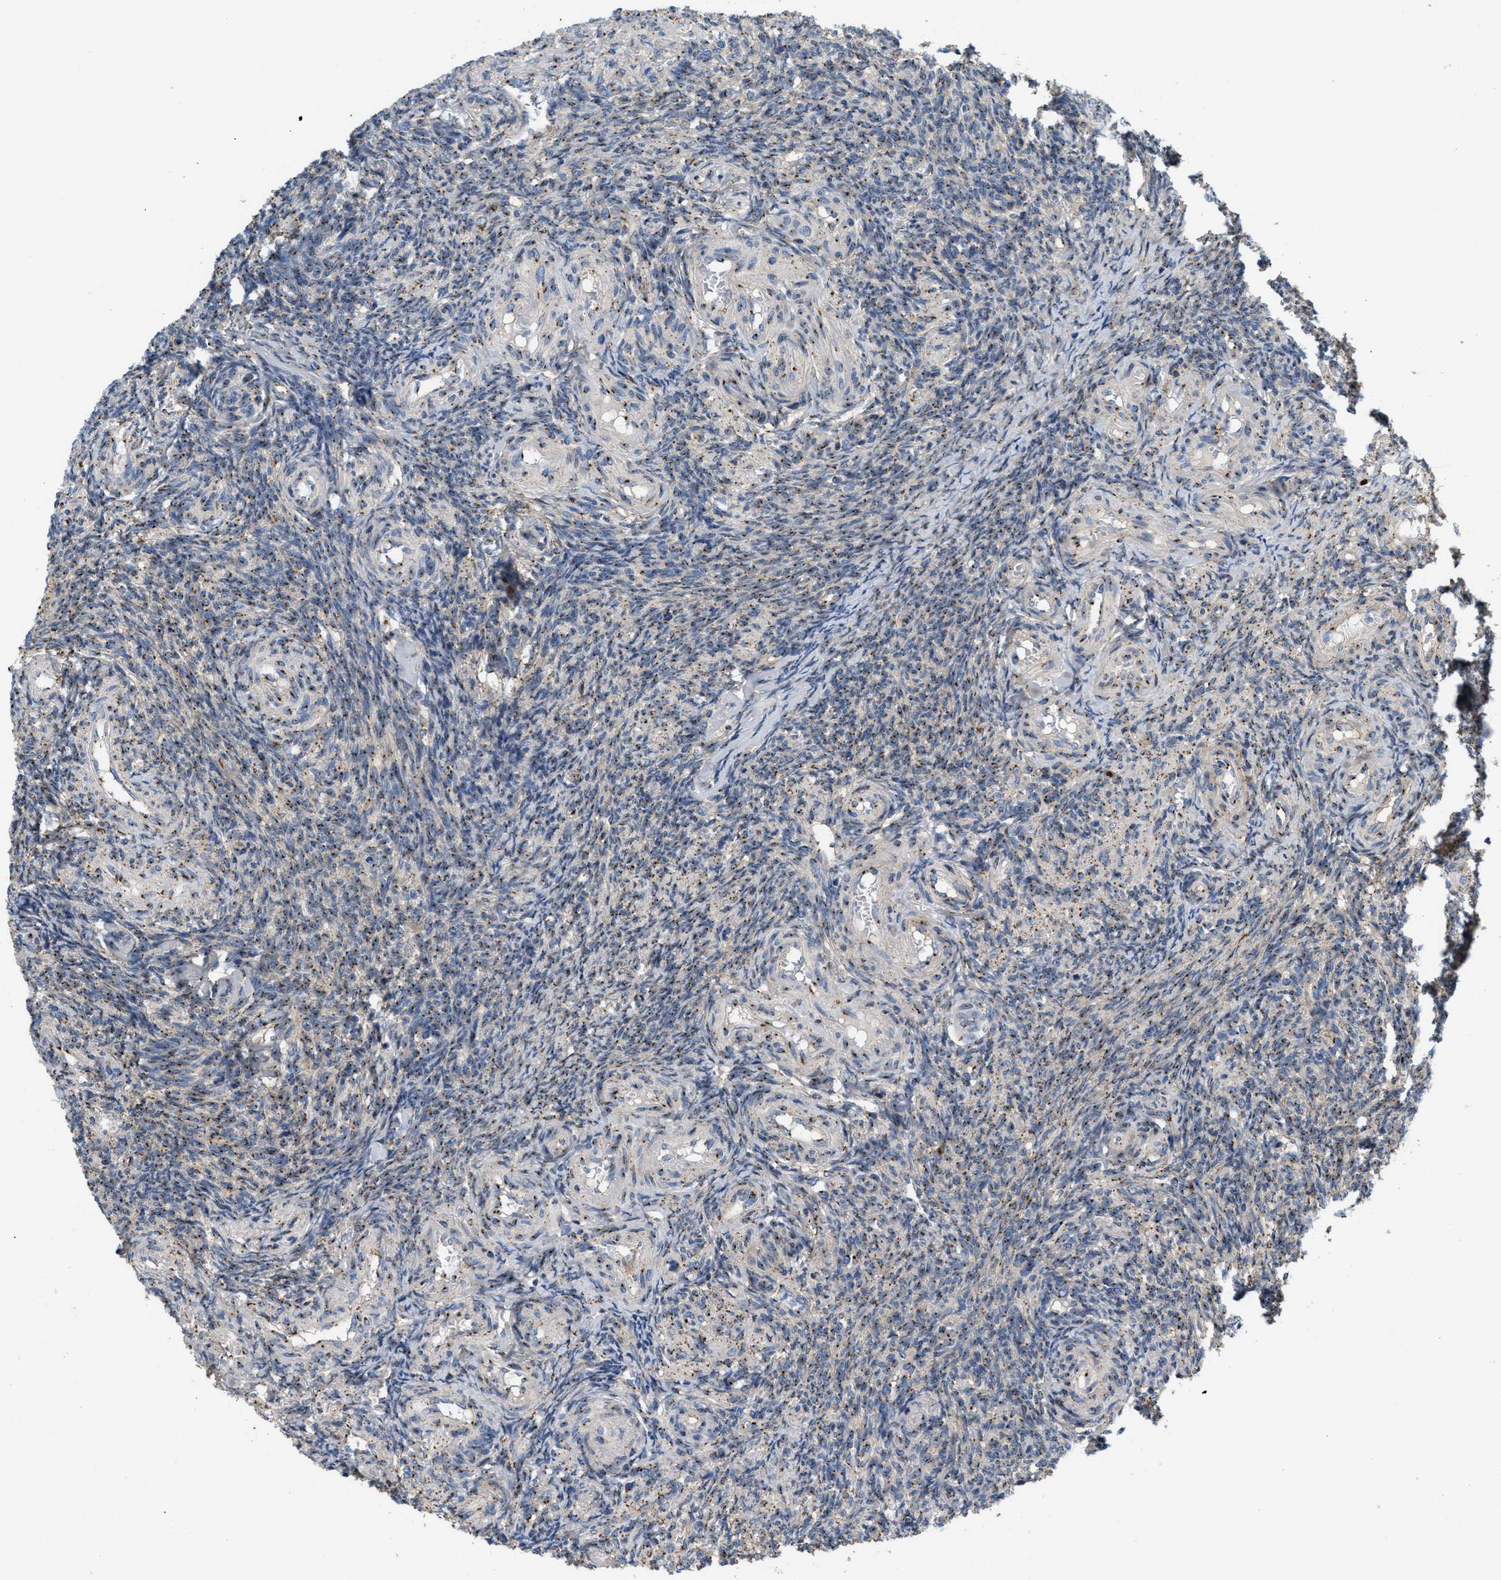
{"staining": {"intensity": "weak", "quantity": ">75%", "location": "cytoplasmic/membranous"}, "tissue": "ovary", "cell_type": "Follicle cells", "image_type": "normal", "snomed": [{"axis": "morphology", "description": "Normal tissue, NOS"}, {"axis": "topography", "description": "Ovary"}], "caption": "Immunohistochemical staining of normal human ovary exhibits >75% levels of weak cytoplasmic/membranous protein staining in about >75% of follicle cells. (DAB (3,3'-diaminobenzidine) = brown stain, brightfield microscopy at high magnification).", "gene": "ZNF70", "patient": {"sex": "female", "age": 41}}